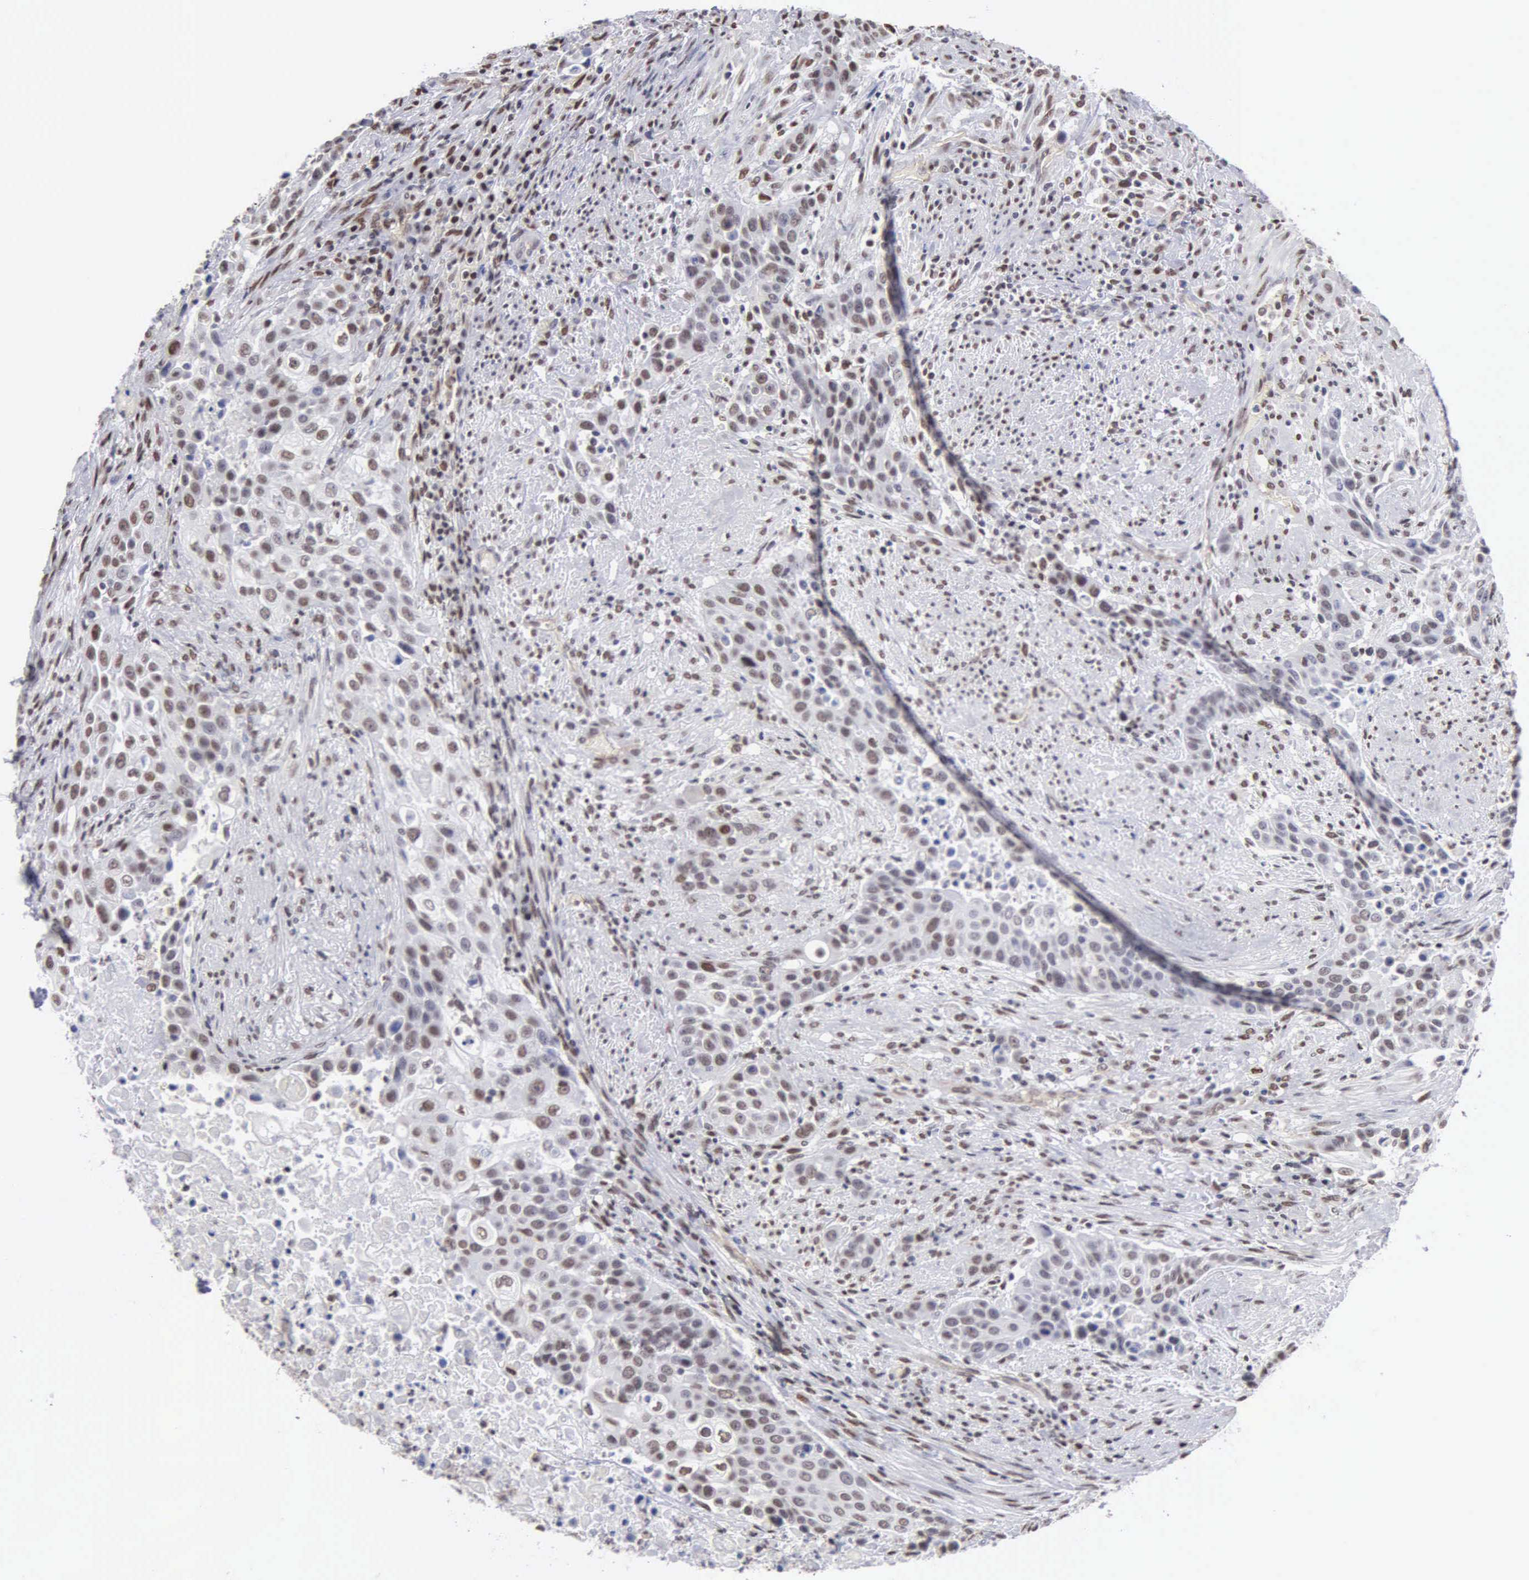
{"staining": {"intensity": "weak", "quantity": "<25%", "location": "nuclear"}, "tissue": "urothelial cancer", "cell_type": "Tumor cells", "image_type": "cancer", "snomed": [{"axis": "morphology", "description": "Urothelial carcinoma, High grade"}, {"axis": "topography", "description": "Urinary bladder"}], "caption": "Urothelial carcinoma (high-grade) was stained to show a protein in brown. There is no significant staining in tumor cells. (Immunohistochemistry (ihc), brightfield microscopy, high magnification).", "gene": "CCNG1", "patient": {"sex": "male", "age": 74}}